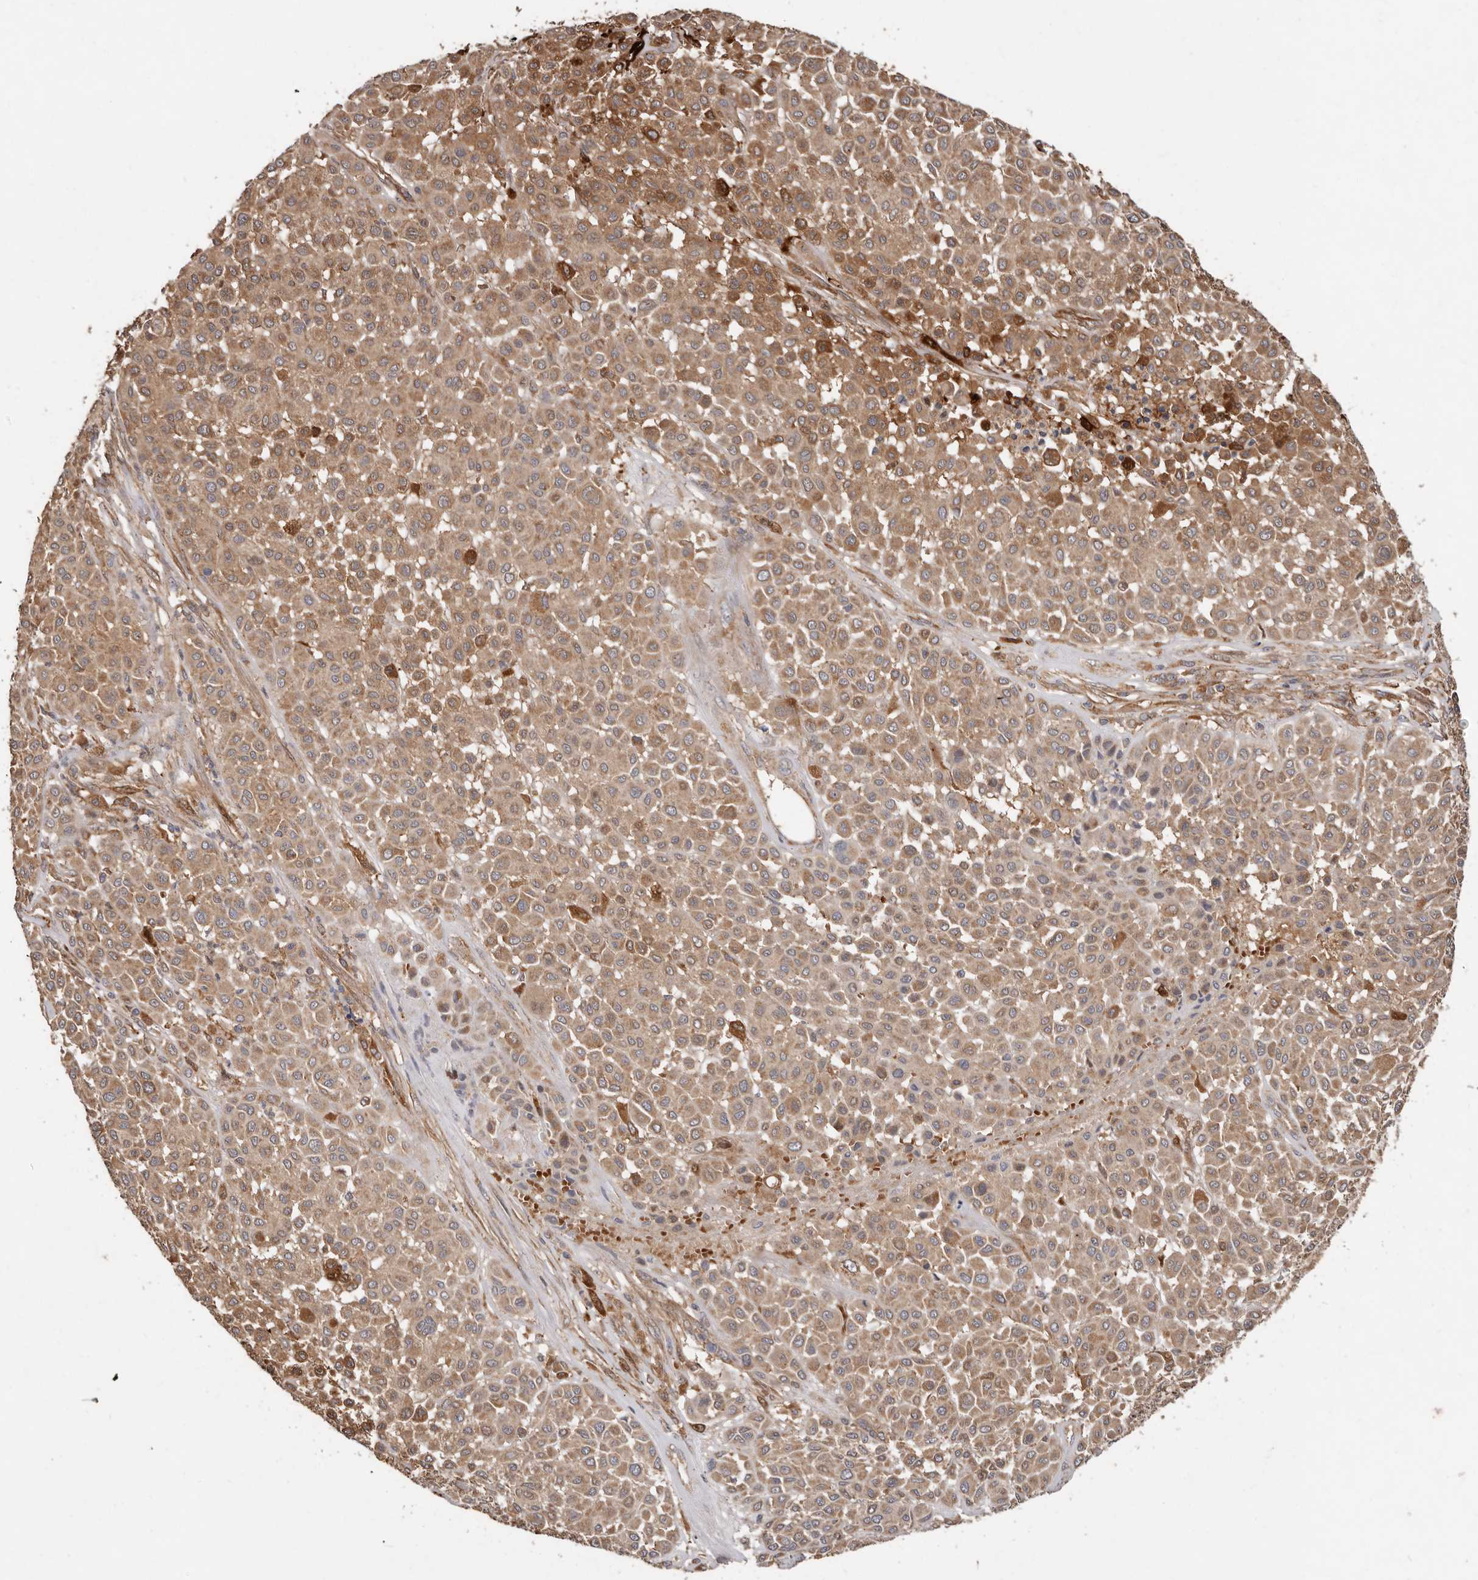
{"staining": {"intensity": "moderate", "quantity": ">75%", "location": "cytoplasmic/membranous"}, "tissue": "melanoma", "cell_type": "Tumor cells", "image_type": "cancer", "snomed": [{"axis": "morphology", "description": "Malignant melanoma, Metastatic site"}, {"axis": "topography", "description": "Soft tissue"}], "caption": "The photomicrograph exhibits immunohistochemical staining of malignant melanoma (metastatic site). There is moderate cytoplasmic/membranous staining is seen in about >75% of tumor cells. Nuclei are stained in blue.", "gene": "GOT1L1", "patient": {"sex": "male", "age": 41}}